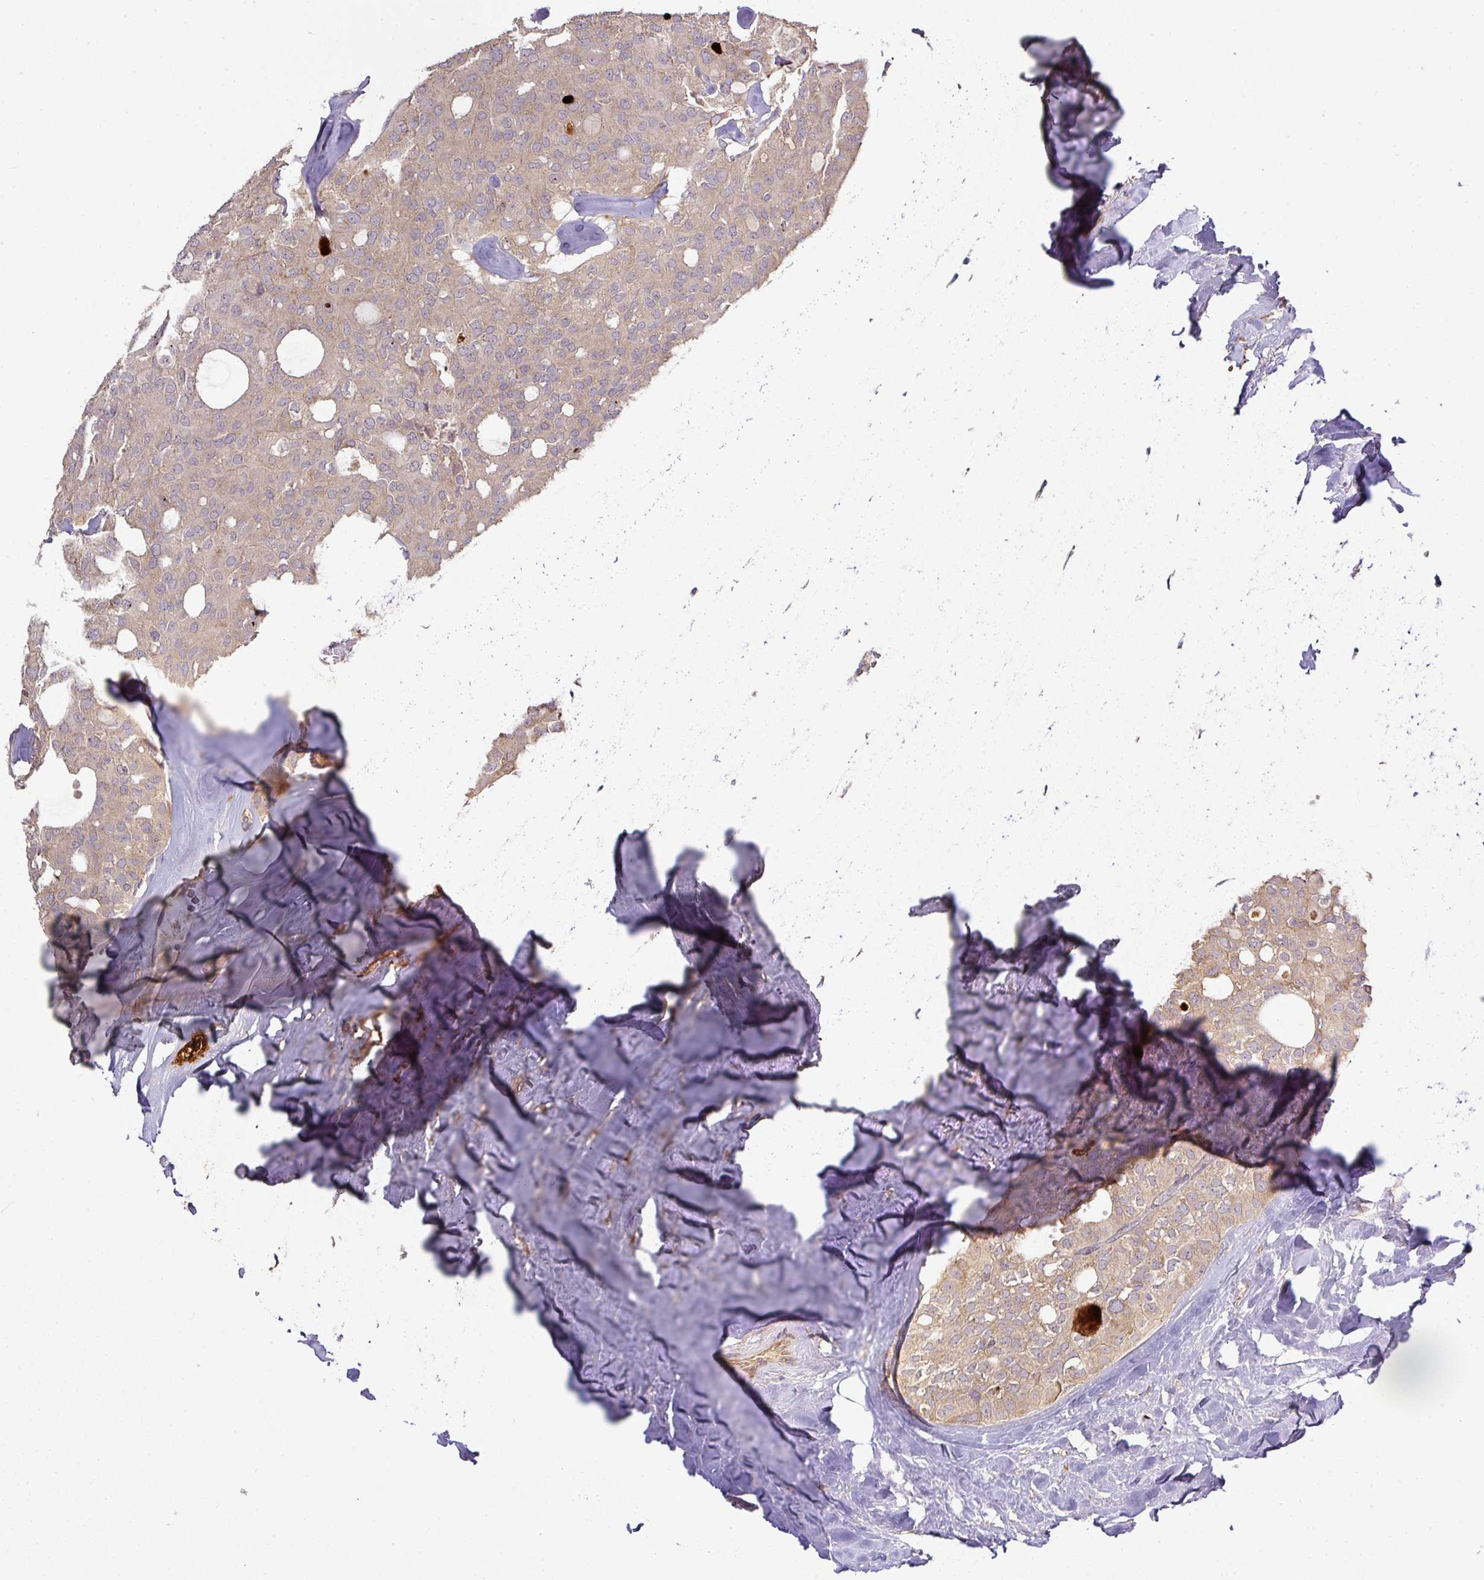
{"staining": {"intensity": "weak", "quantity": "25%-75%", "location": "cytoplasmic/membranous"}, "tissue": "thyroid cancer", "cell_type": "Tumor cells", "image_type": "cancer", "snomed": [{"axis": "morphology", "description": "Follicular adenoma carcinoma, NOS"}, {"axis": "topography", "description": "Thyroid gland"}], "caption": "Thyroid cancer was stained to show a protein in brown. There is low levels of weak cytoplasmic/membranous positivity in approximately 25%-75% of tumor cells.", "gene": "GALP", "patient": {"sex": "male", "age": 75}}